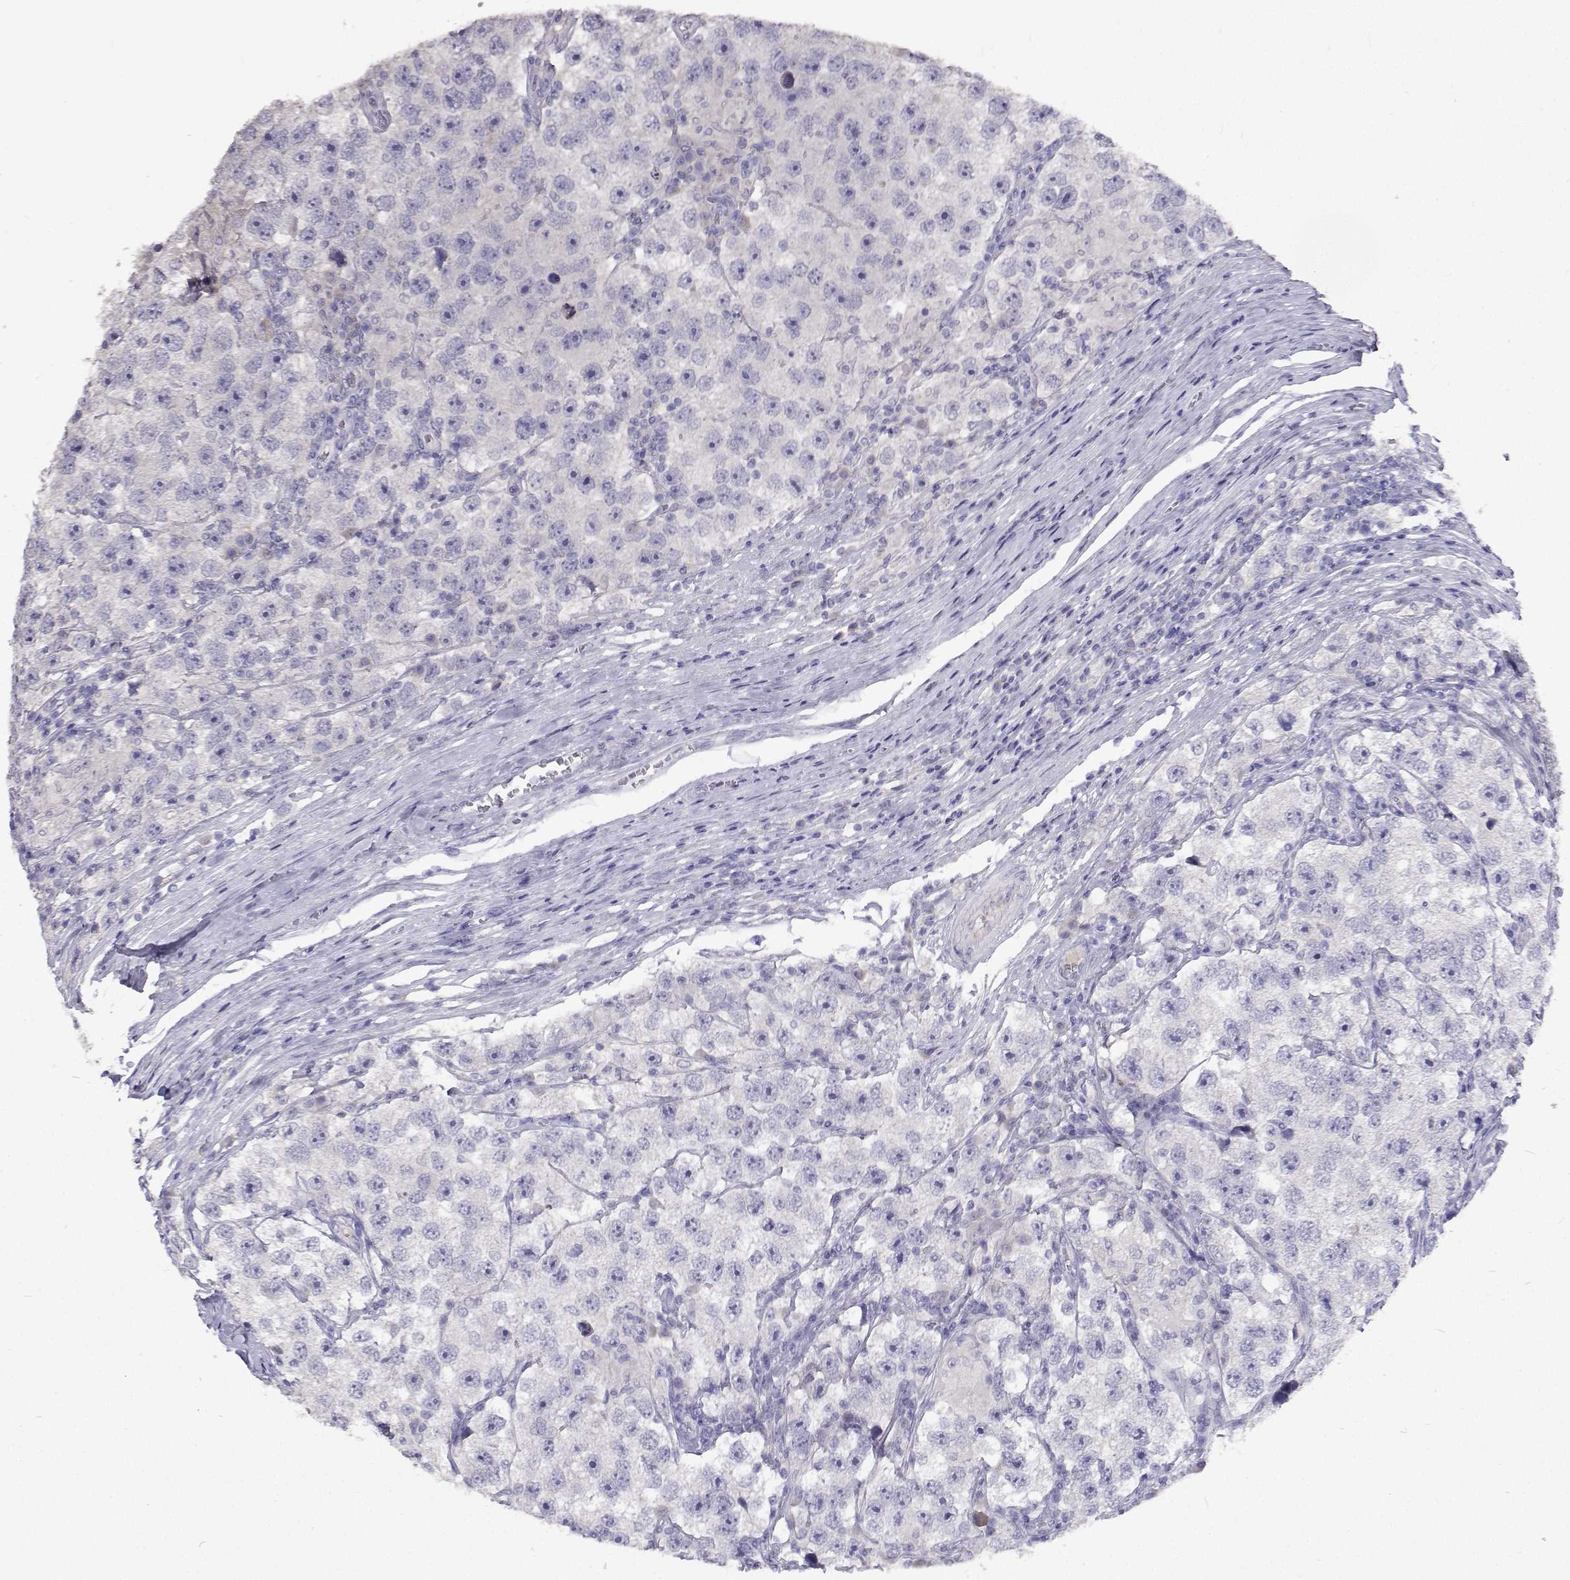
{"staining": {"intensity": "negative", "quantity": "none", "location": "none"}, "tissue": "testis cancer", "cell_type": "Tumor cells", "image_type": "cancer", "snomed": [{"axis": "morphology", "description": "Seminoma, NOS"}, {"axis": "topography", "description": "Testis"}], "caption": "Image shows no protein expression in tumor cells of testis cancer tissue.", "gene": "CFAP44", "patient": {"sex": "male", "age": 26}}